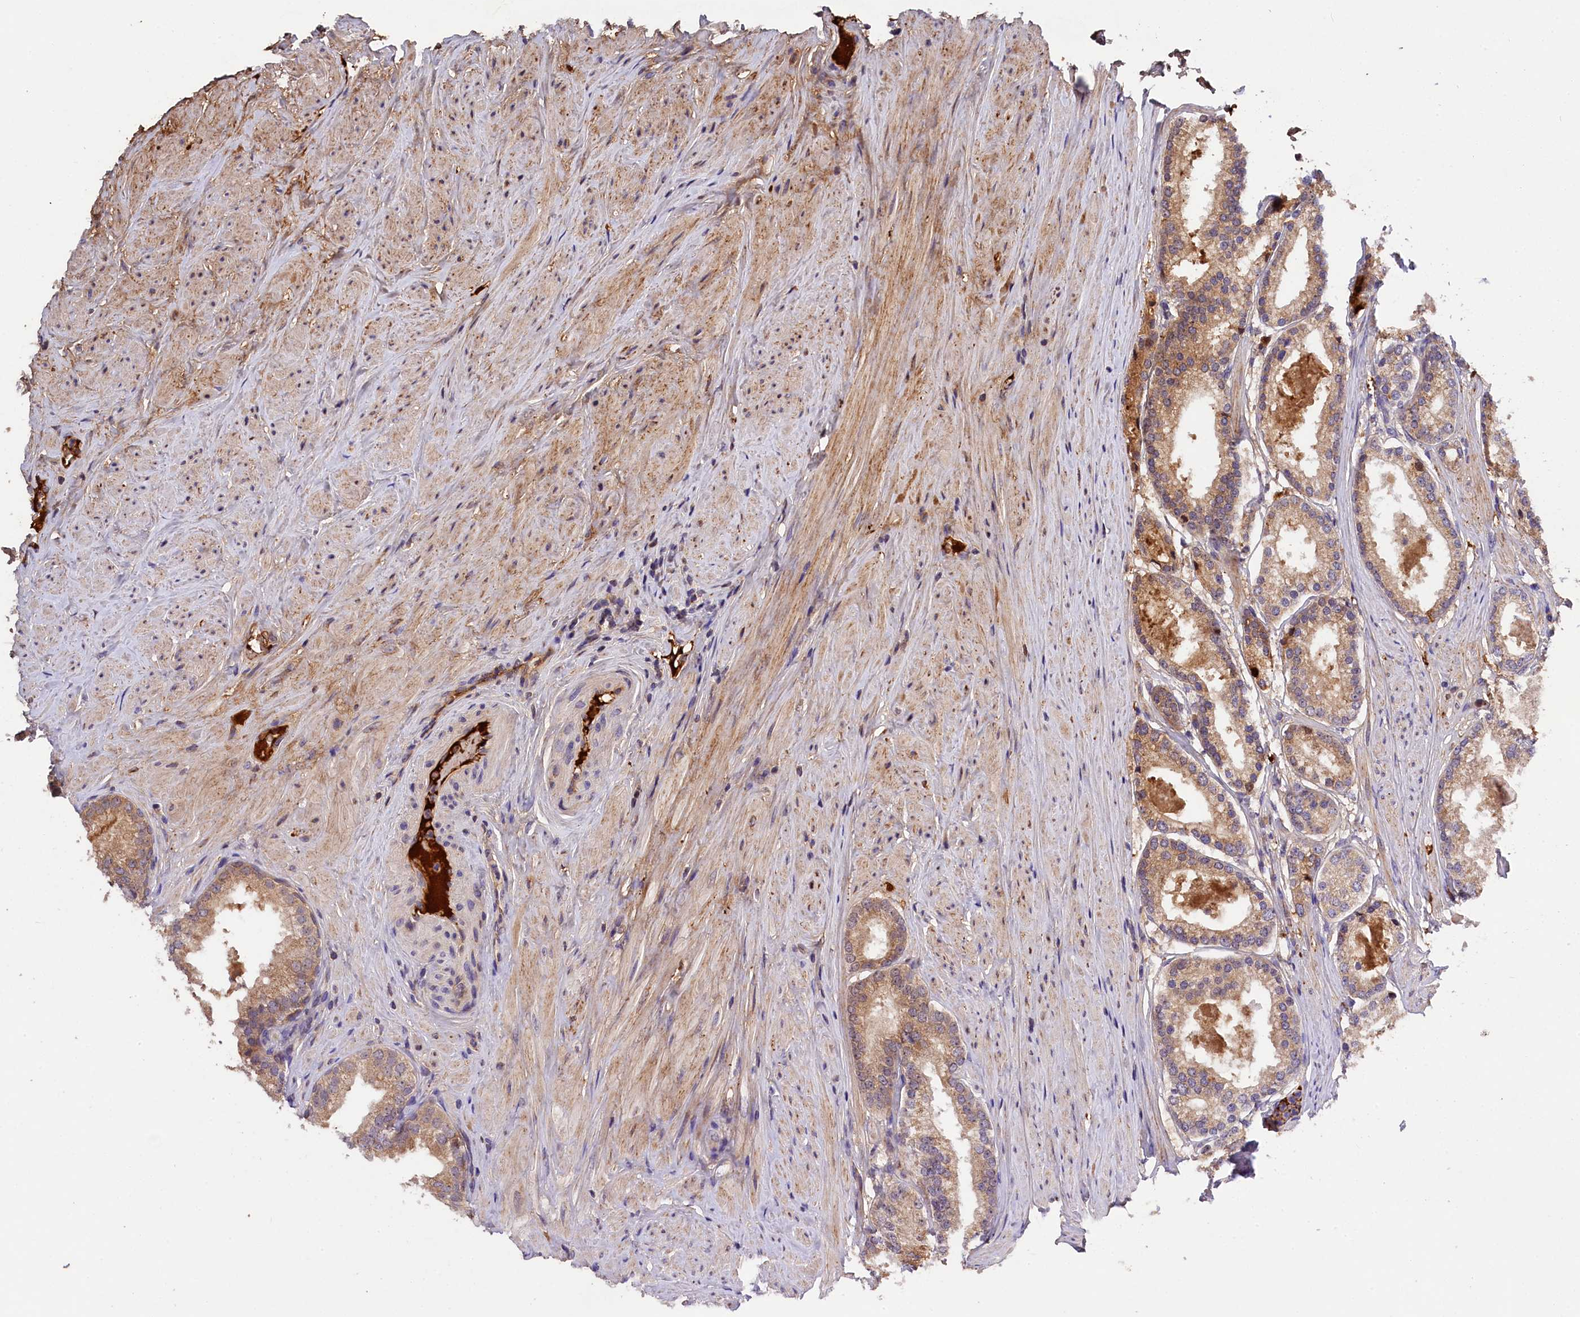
{"staining": {"intensity": "moderate", "quantity": "25%-75%", "location": "cytoplasmic/membranous"}, "tissue": "prostate cancer", "cell_type": "Tumor cells", "image_type": "cancer", "snomed": [{"axis": "morphology", "description": "Adenocarcinoma, Low grade"}, {"axis": "topography", "description": "Prostate"}], "caption": "Prostate cancer (adenocarcinoma (low-grade)) tissue shows moderate cytoplasmic/membranous expression in about 25%-75% of tumor cells, visualized by immunohistochemistry. The staining was performed using DAB to visualize the protein expression in brown, while the nuclei were stained in blue with hematoxylin (Magnification: 20x).", "gene": "PHAF1", "patient": {"sex": "male", "age": 68}}